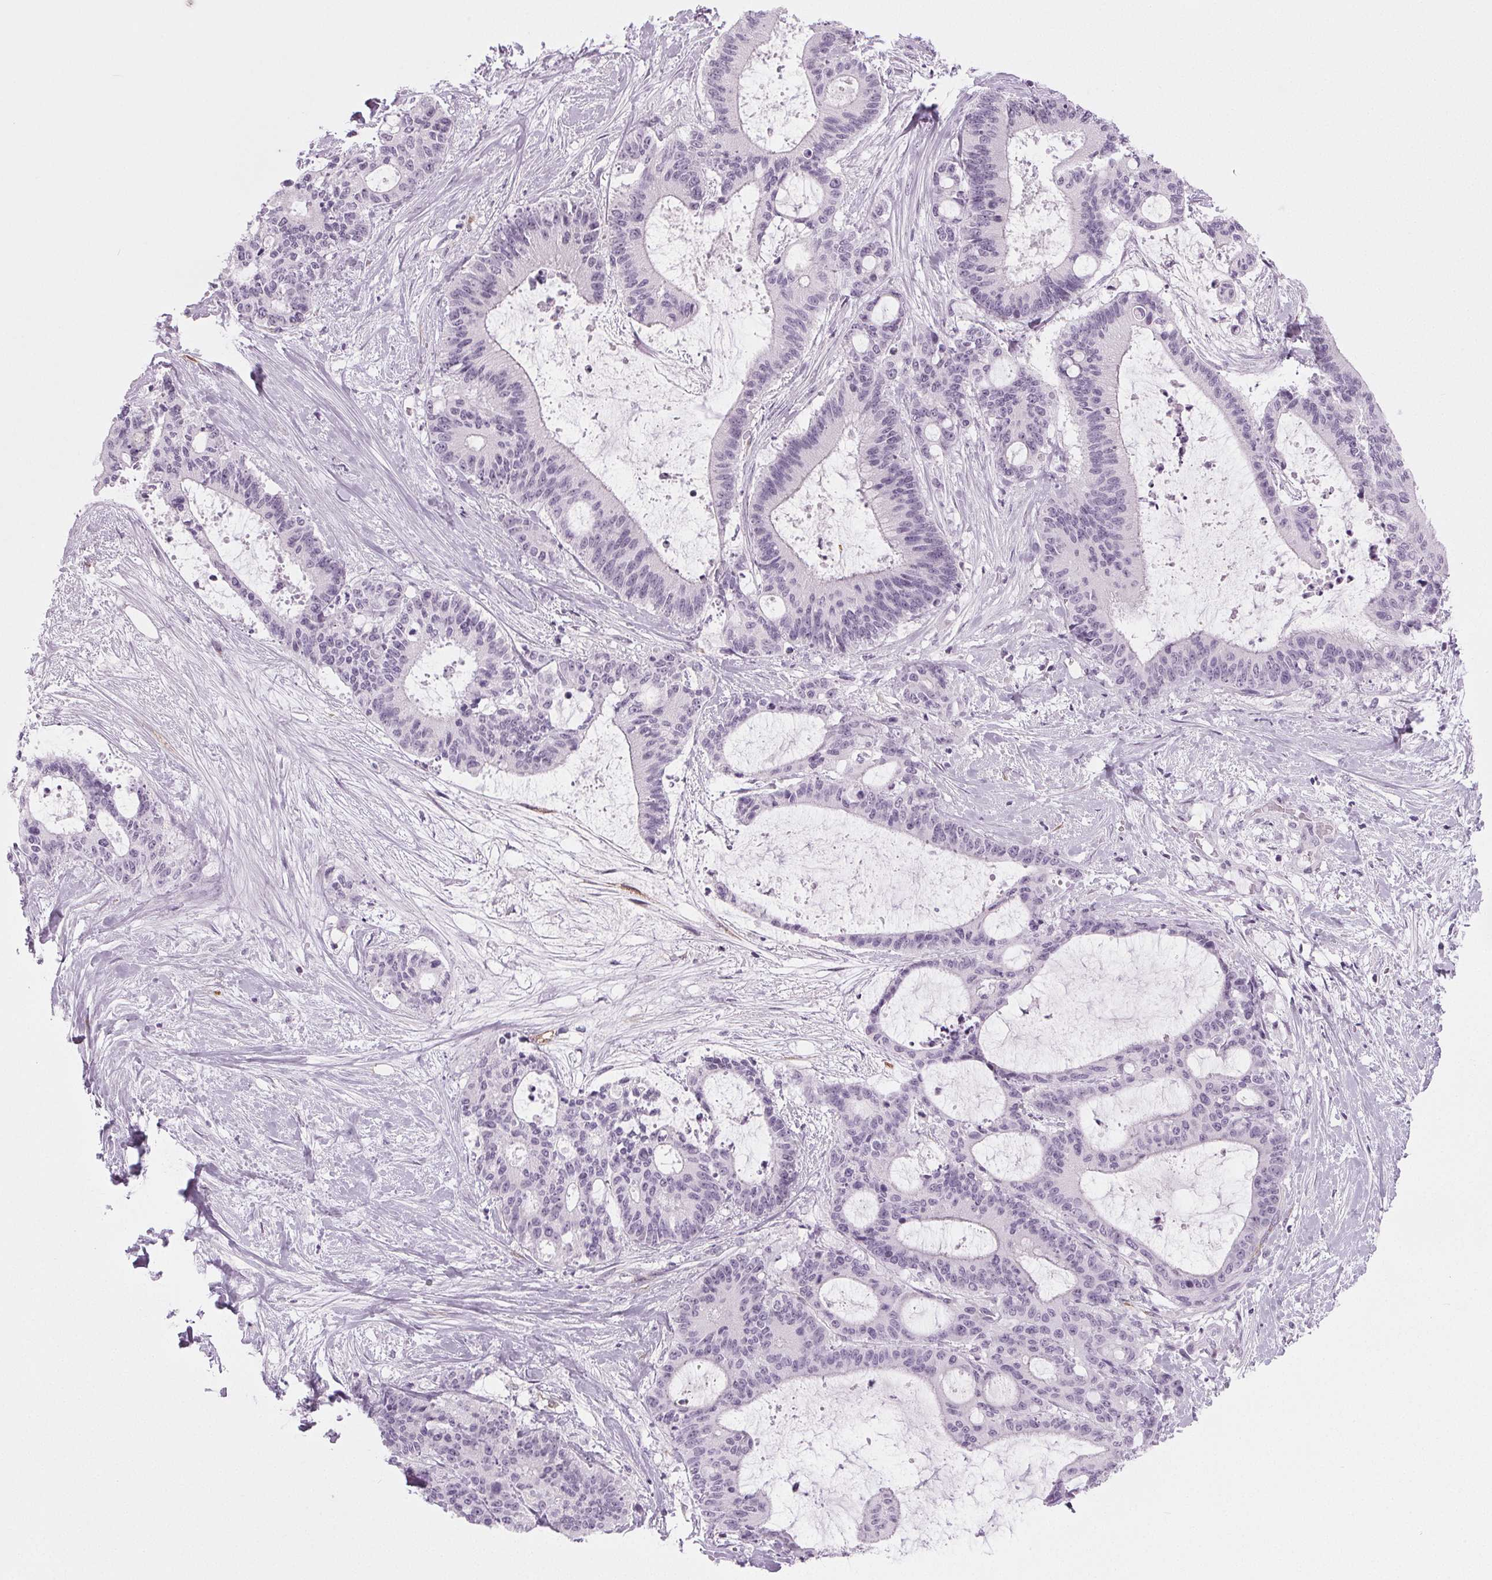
{"staining": {"intensity": "negative", "quantity": "none", "location": "none"}, "tissue": "liver cancer", "cell_type": "Tumor cells", "image_type": "cancer", "snomed": [{"axis": "morphology", "description": "Cholangiocarcinoma"}, {"axis": "topography", "description": "Liver"}], "caption": "DAB immunohistochemical staining of cholangiocarcinoma (liver) displays no significant positivity in tumor cells.", "gene": "IGF2BP1", "patient": {"sex": "female", "age": 73}}